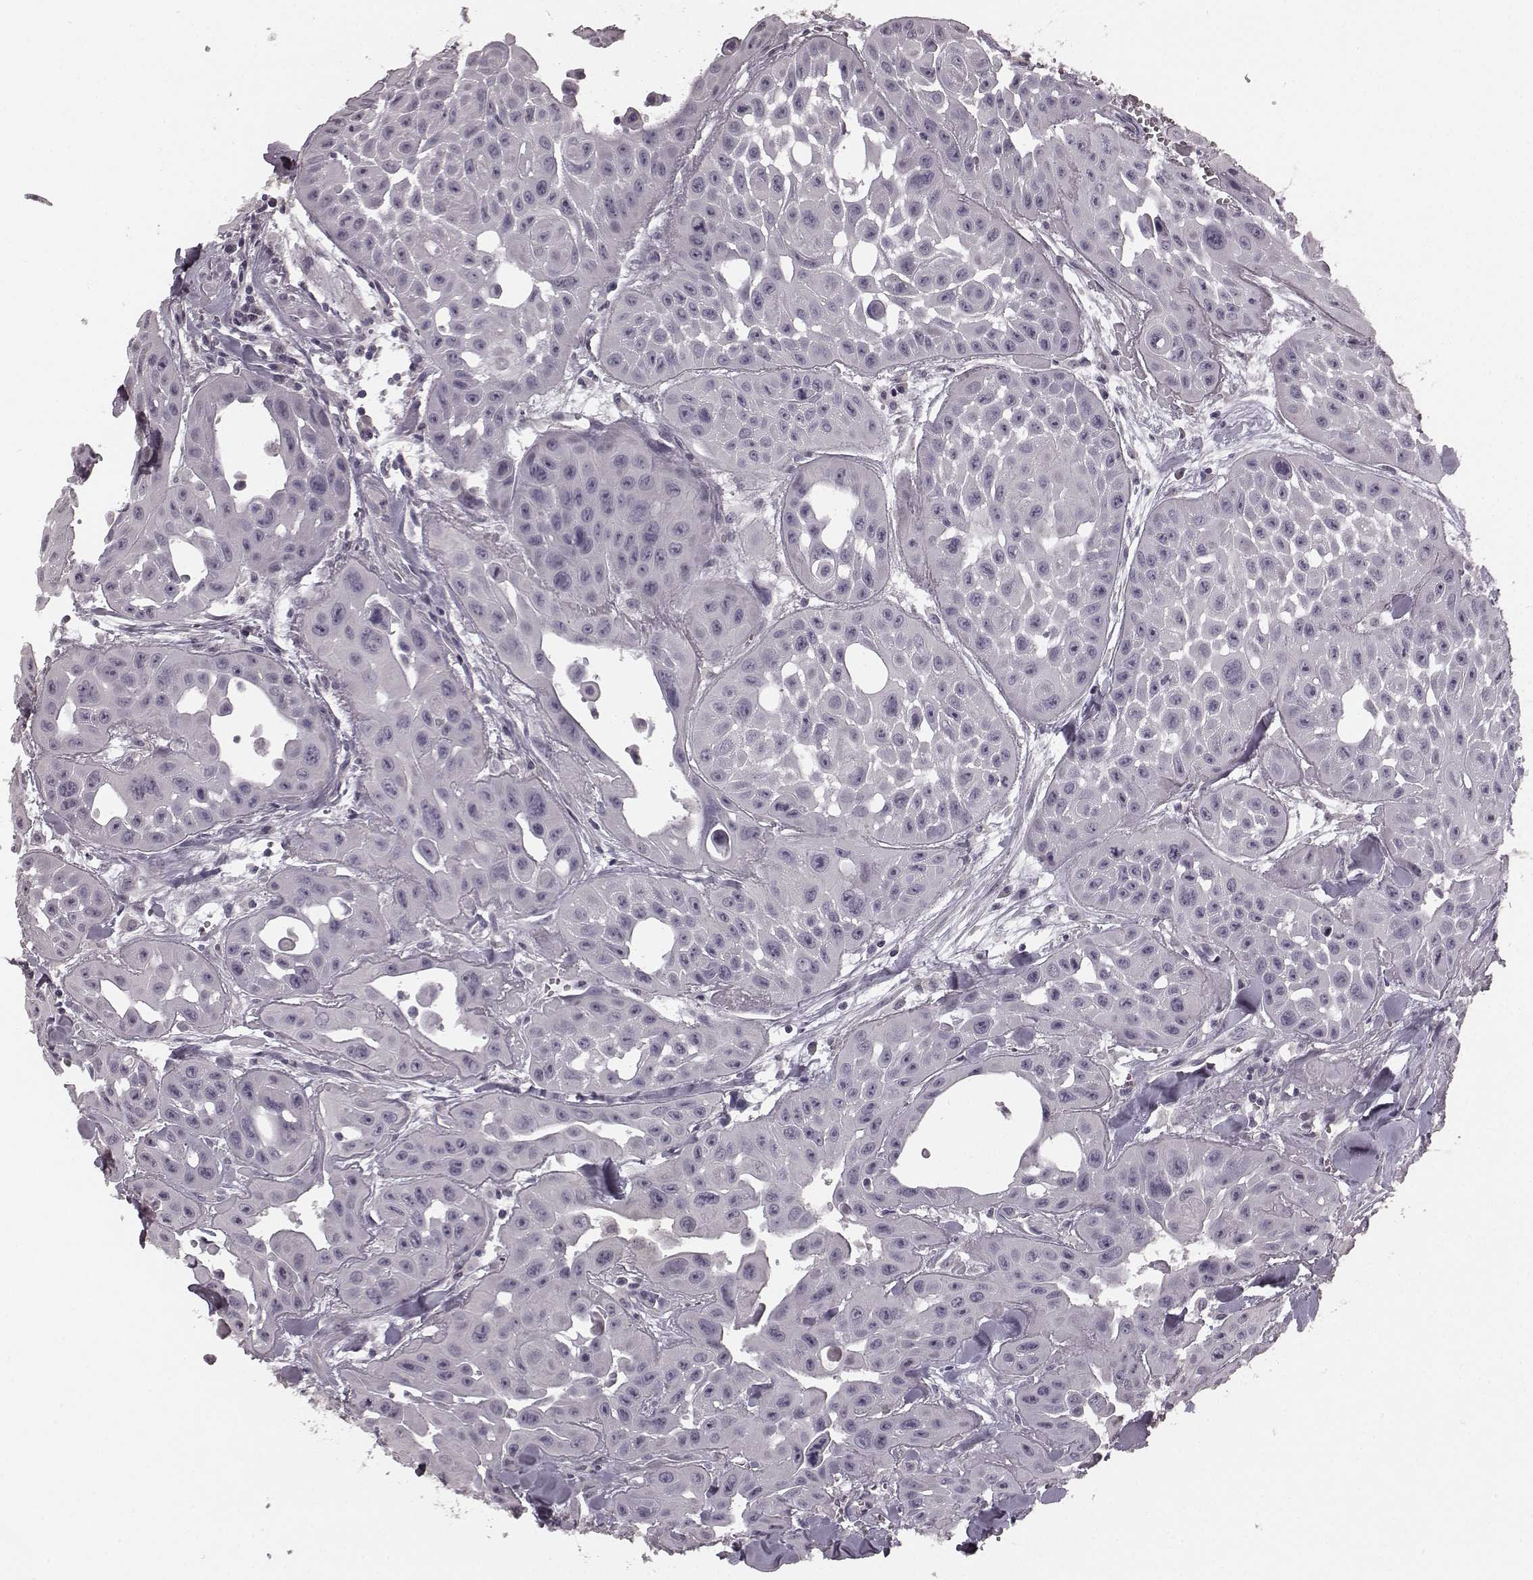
{"staining": {"intensity": "negative", "quantity": "none", "location": "none"}, "tissue": "head and neck cancer", "cell_type": "Tumor cells", "image_type": "cancer", "snomed": [{"axis": "morphology", "description": "Adenocarcinoma, NOS"}, {"axis": "topography", "description": "Head-Neck"}], "caption": "This photomicrograph is of head and neck cancer (adenocarcinoma) stained with immunohistochemistry (IHC) to label a protein in brown with the nuclei are counter-stained blue. There is no expression in tumor cells.", "gene": "RIT2", "patient": {"sex": "male", "age": 73}}